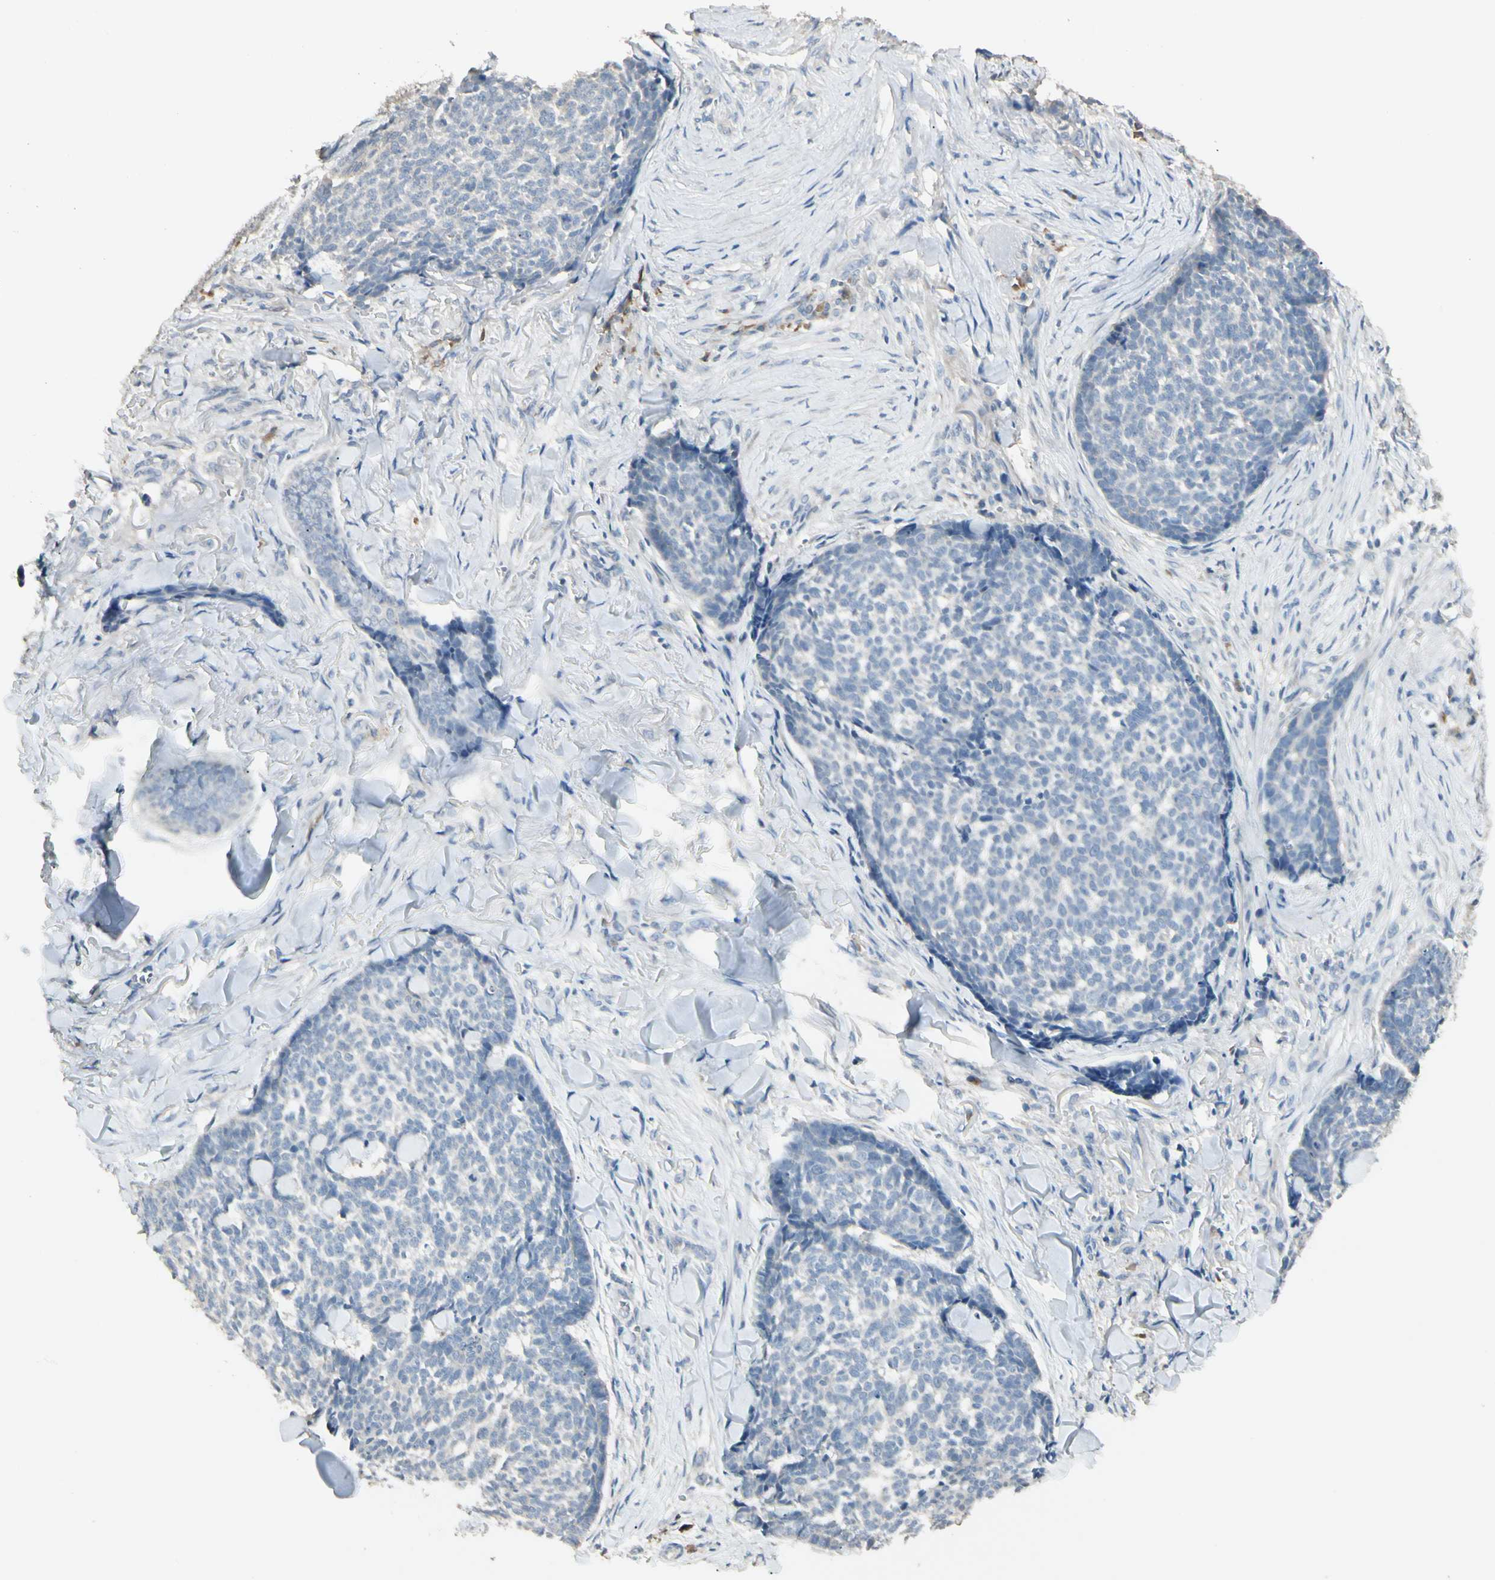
{"staining": {"intensity": "negative", "quantity": "none", "location": "none"}, "tissue": "skin cancer", "cell_type": "Tumor cells", "image_type": "cancer", "snomed": [{"axis": "morphology", "description": "Basal cell carcinoma"}, {"axis": "topography", "description": "Skin"}], "caption": "Human skin cancer (basal cell carcinoma) stained for a protein using immunohistochemistry displays no staining in tumor cells.", "gene": "GNE", "patient": {"sex": "male", "age": 84}}